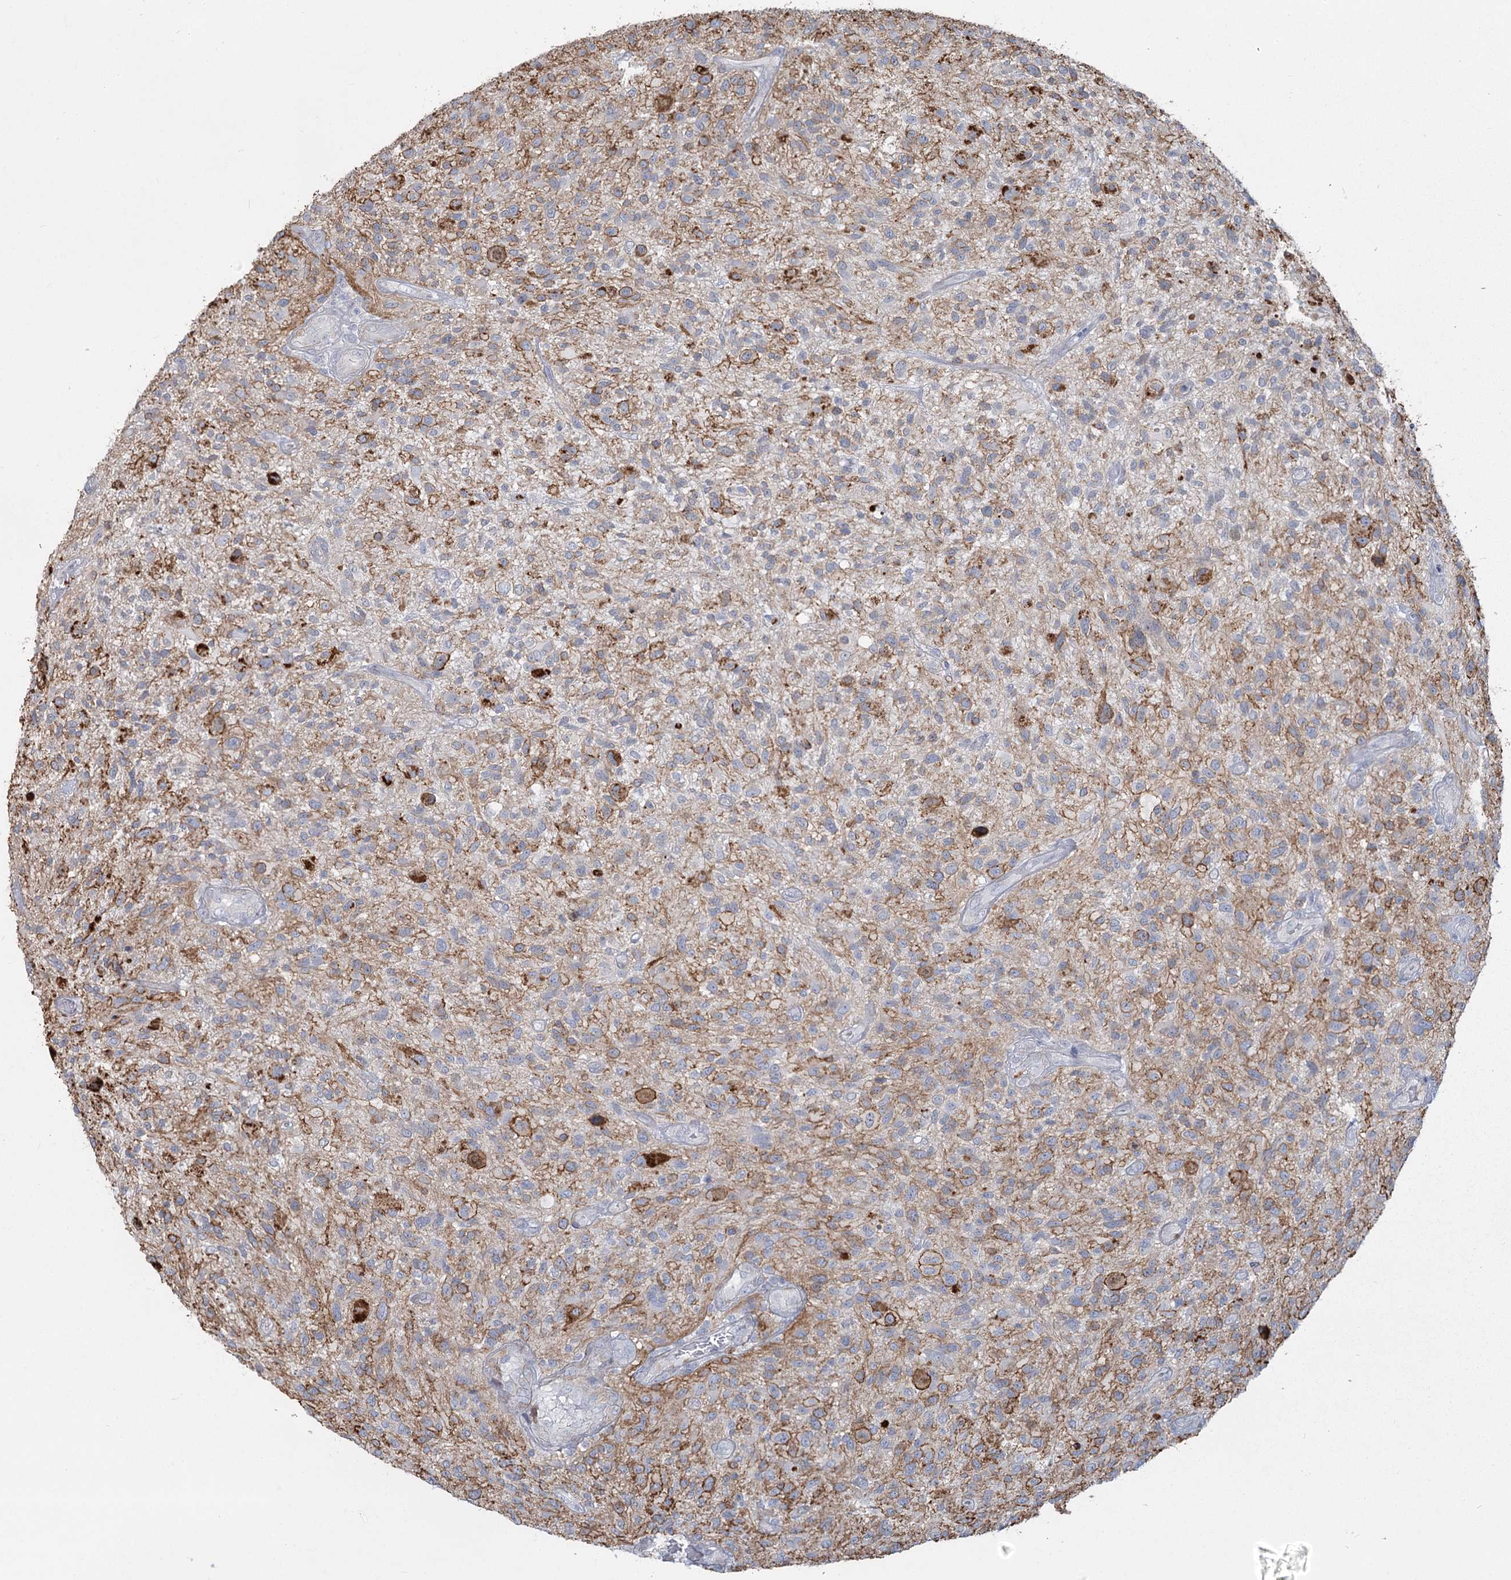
{"staining": {"intensity": "moderate", "quantity": "<25%", "location": "cytoplasmic/membranous"}, "tissue": "glioma", "cell_type": "Tumor cells", "image_type": "cancer", "snomed": [{"axis": "morphology", "description": "Glioma, malignant, High grade"}, {"axis": "topography", "description": "Brain"}], "caption": "Protein expression analysis of human glioma reveals moderate cytoplasmic/membranous positivity in about <25% of tumor cells.", "gene": "ABITRAM", "patient": {"sex": "male", "age": 47}}